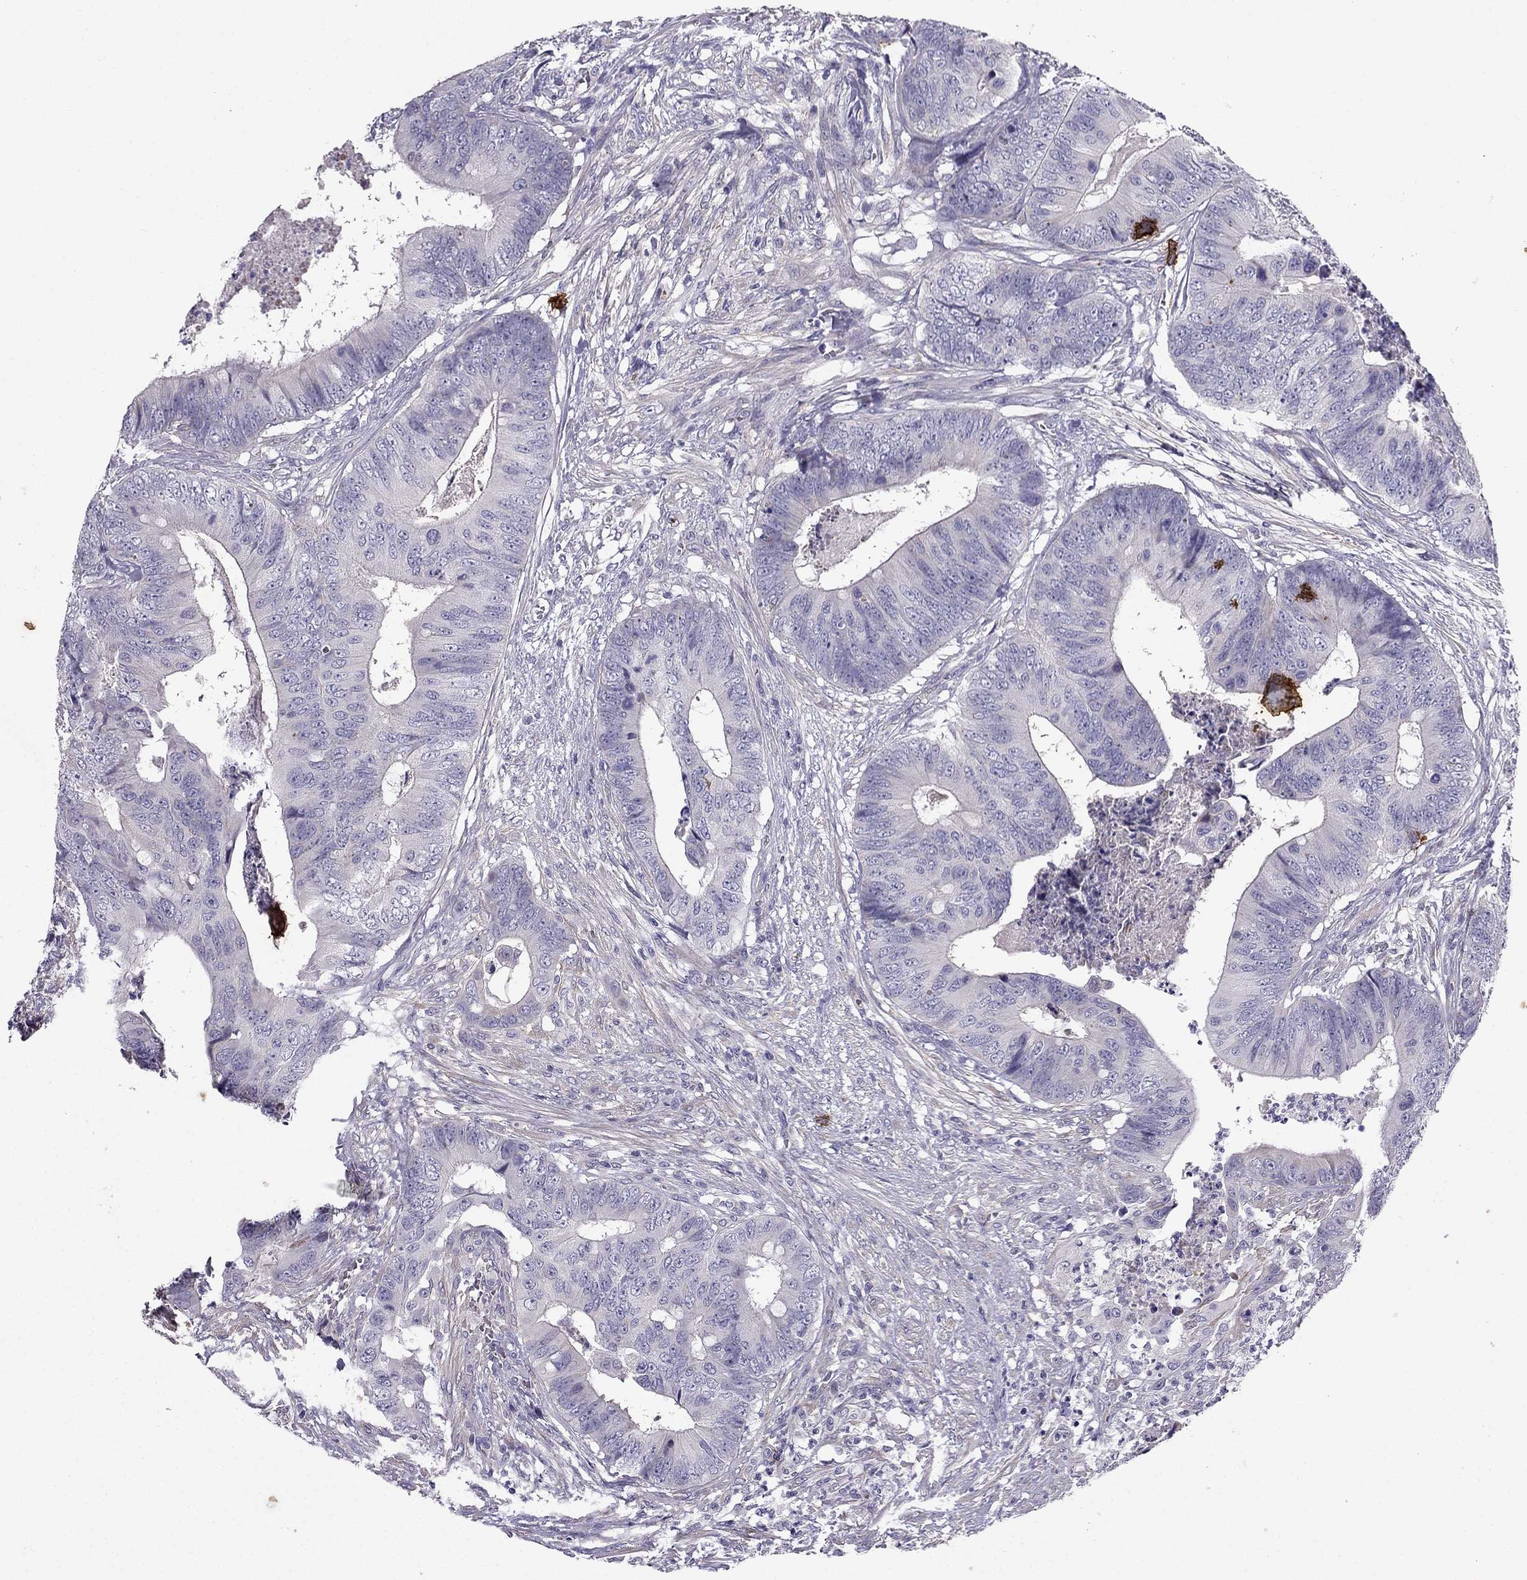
{"staining": {"intensity": "negative", "quantity": "none", "location": "none"}, "tissue": "colorectal cancer", "cell_type": "Tumor cells", "image_type": "cancer", "snomed": [{"axis": "morphology", "description": "Adenocarcinoma, NOS"}, {"axis": "topography", "description": "Colon"}], "caption": "Immunohistochemistry image of colorectal adenocarcinoma stained for a protein (brown), which reveals no staining in tumor cells.", "gene": "SYT5", "patient": {"sex": "male", "age": 84}}